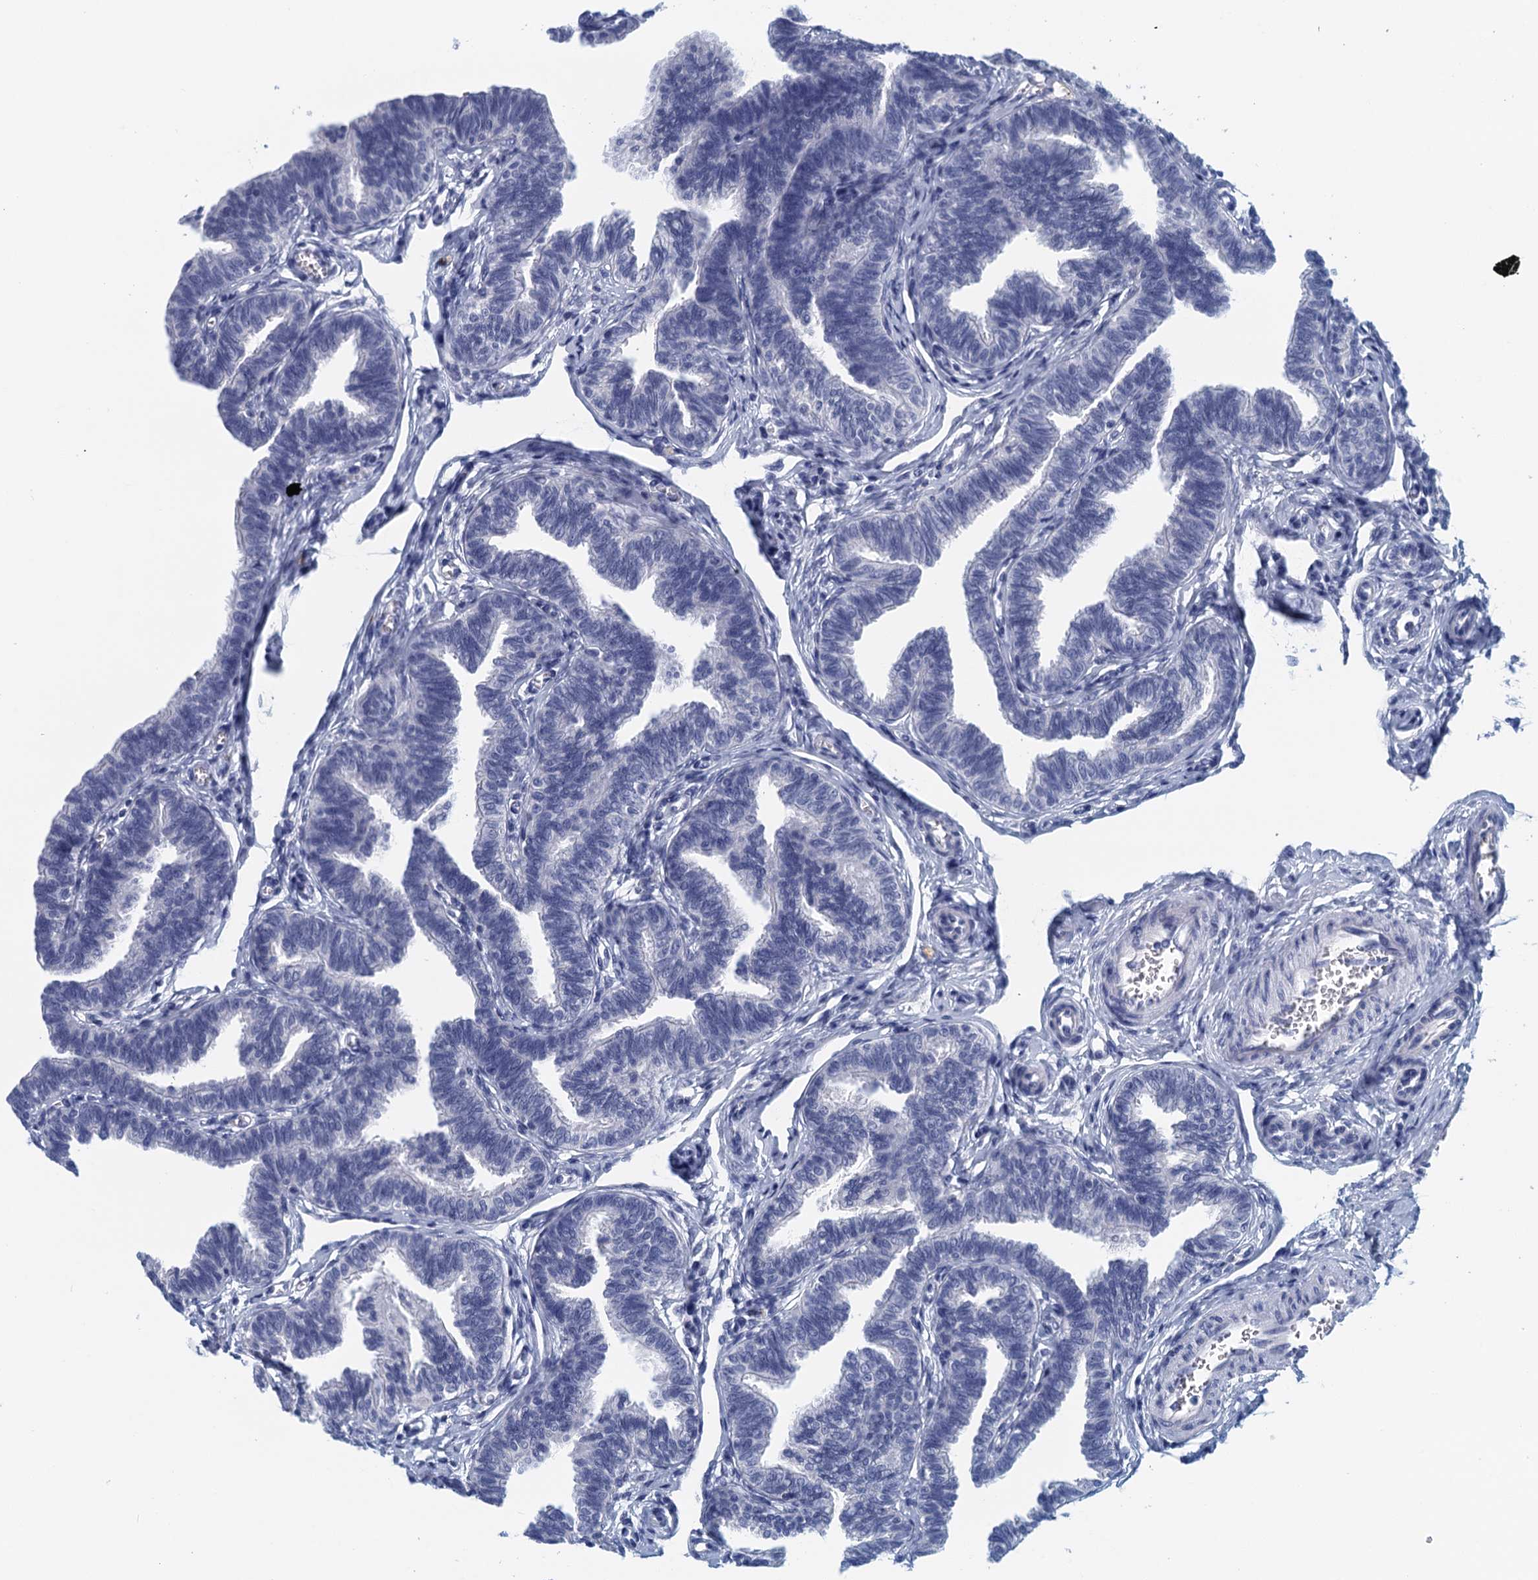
{"staining": {"intensity": "negative", "quantity": "none", "location": "none"}, "tissue": "fallopian tube", "cell_type": "Glandular cells", "image_type": "normal", "snomed": [{"axis": "morphology", "description": "Normal tissue, NOS"}, {"axis": "topography", "description": "Fallopian tube"}, {"axis": "topography", "description": "Ovary"}], "caption": "Glandular cells show no significant protein staining in normal fallopian tube.", "gene": "CYP51A1", "patient": {"sex": "female", "age": 23}}